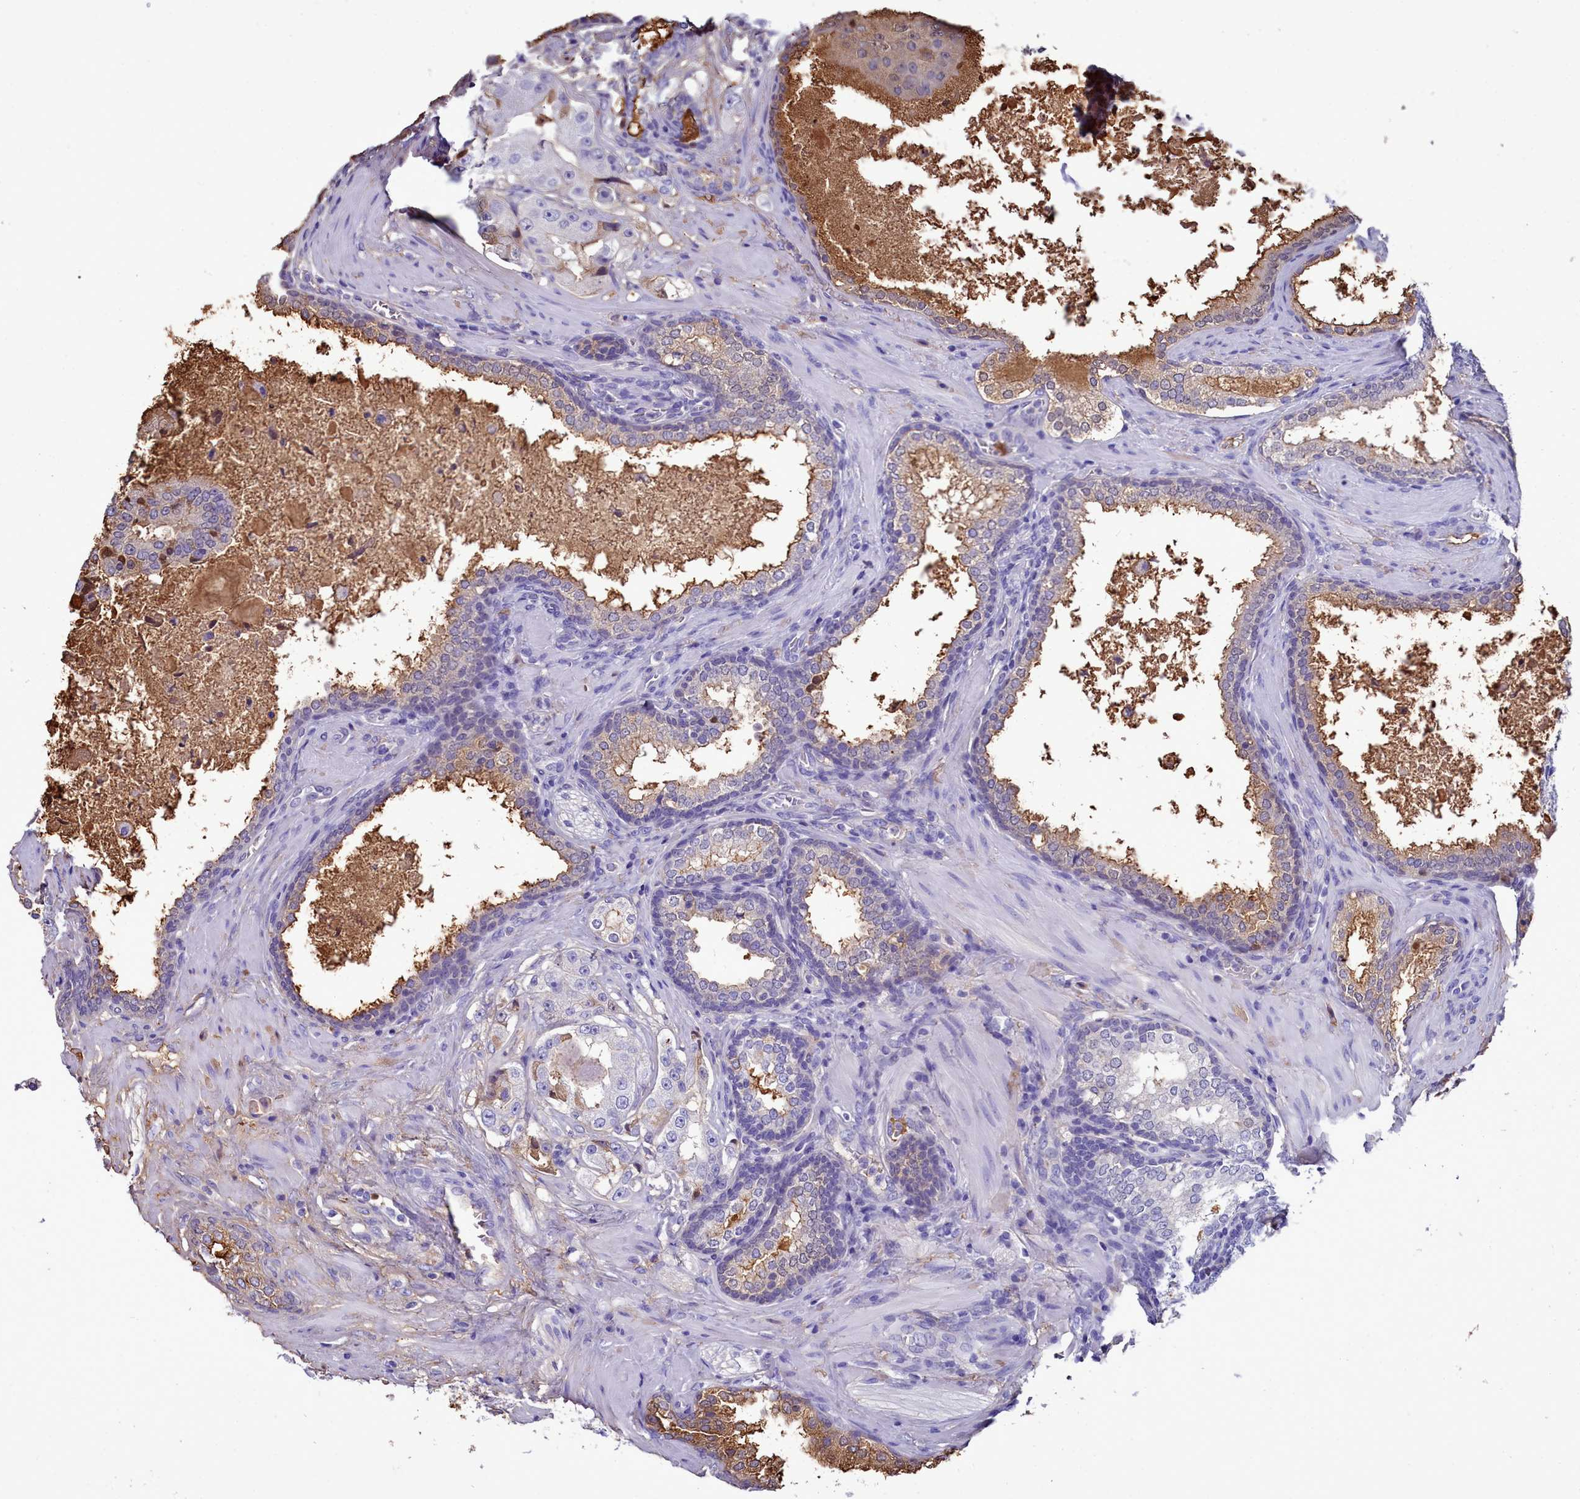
{"staining": {"intensity": "moderate", "quantity": "<25%", "location": "cytoplasmic/membranous,nuclear"}, "tissue": "prostate cancer", "cell_type": "Tumor cells", "image_type": "cancer", "snomed": [{"axis": "morphology", "description": "Adenocarcinoma, High grade"}, {"axis": "topography", "description": "Prostate"}], "caption": "Human adenocarcinoma (high-grade) (prostate) stained for a protein (brown) displays moderate cytoplasmic/membranous and nuclear positive positivity in about <25% of tumor cells.", "gene": "H1-7", "patient": {"sex": "male", "age": 73}}